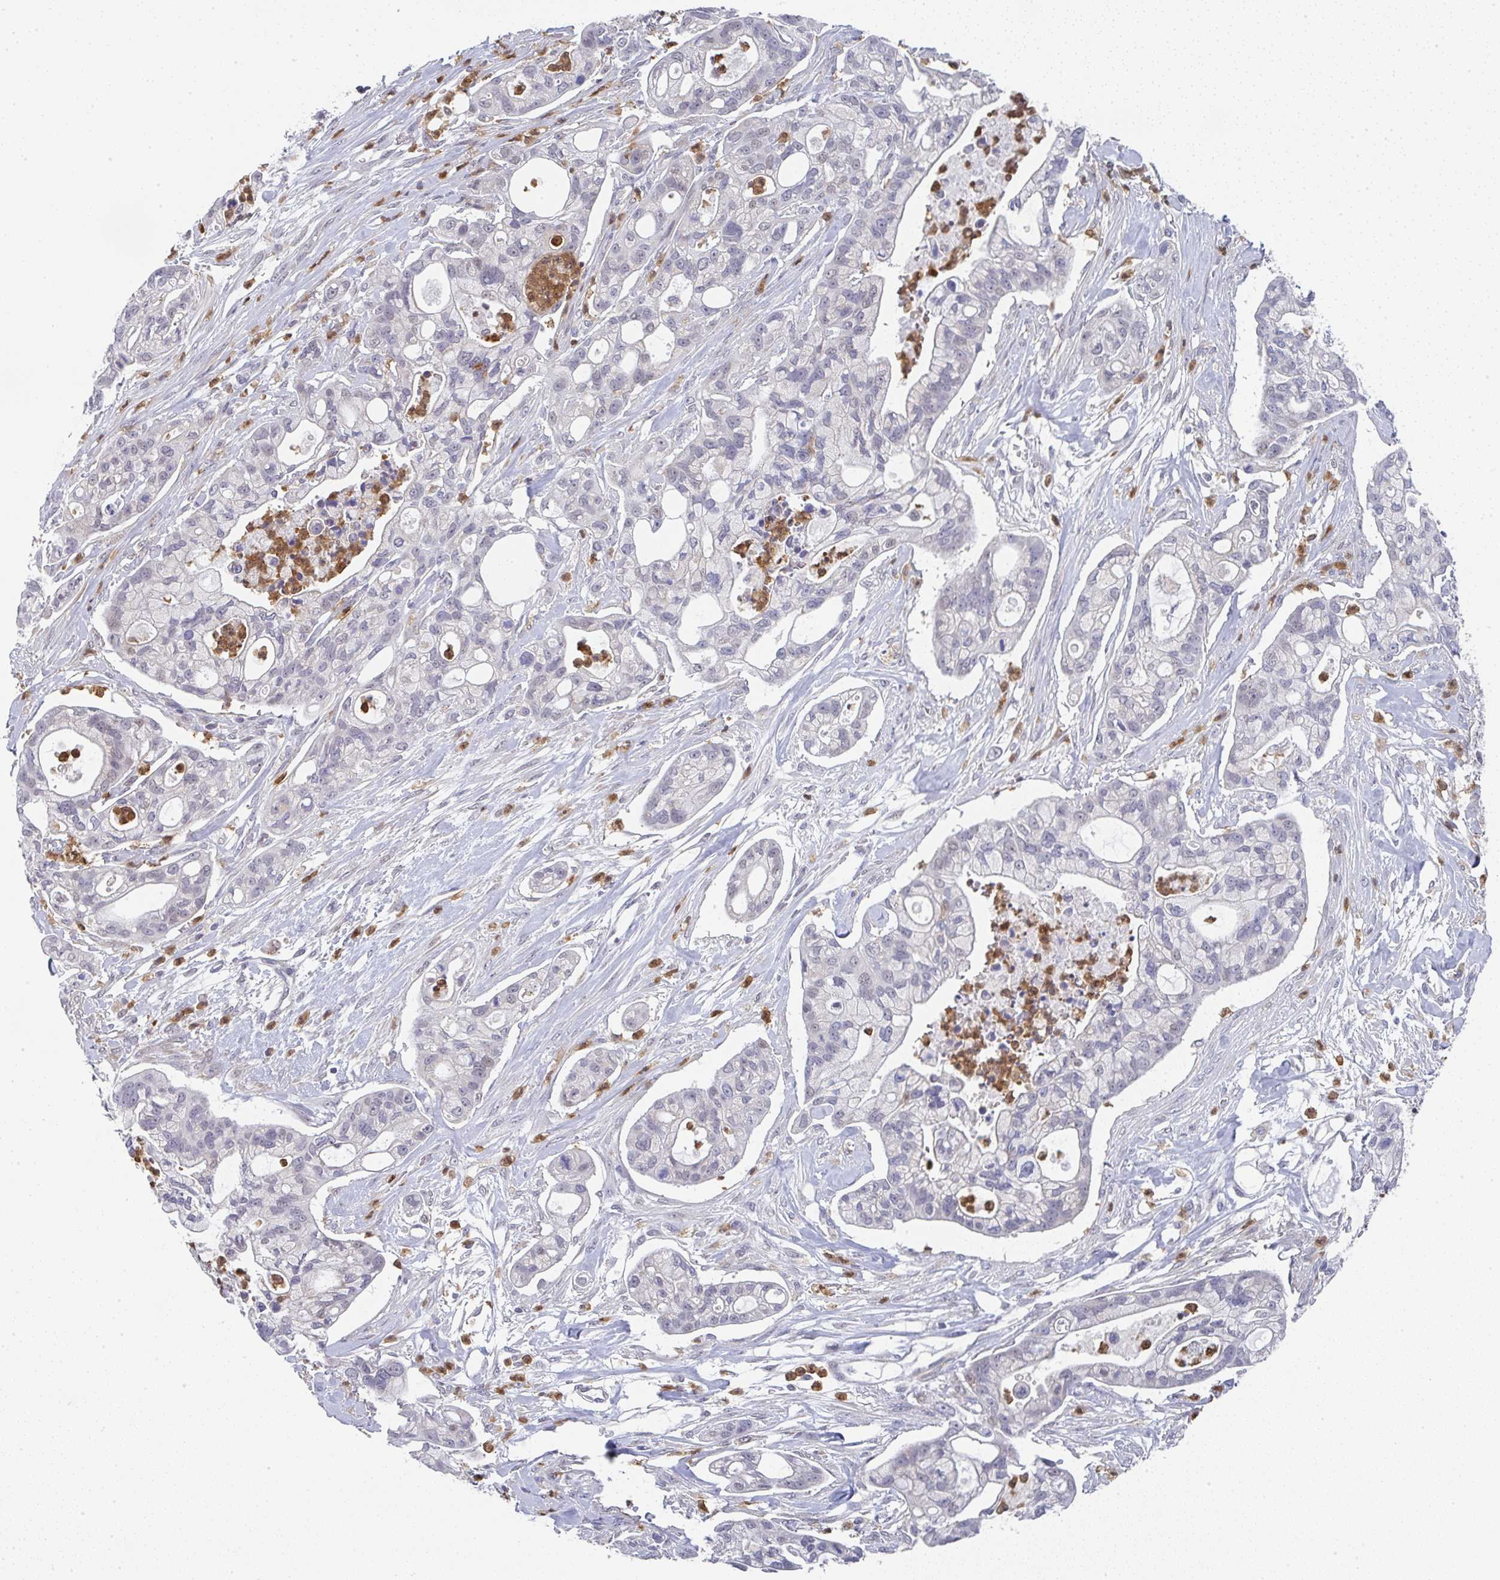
{"staining": {"intensity": "negative", "quantity": "none", "location": "none"}, "tissue": "pancreatic cancer", "cell_type": "Tumor cells", "image_type": "cancer", "snomed": [{"axis": "morphology", "description": "Adenocarcinoma, NOS"}, {"axis": "topography", "description": "Pancreas"}], "caption": "High power microscopy histopathology image of an IHC photomicrograph of pancreatic adenocarcinoma, revealing no significant expression in tumor cells.", "gene": "NCF1", "patient": {"sex": "female", "age": 69}}